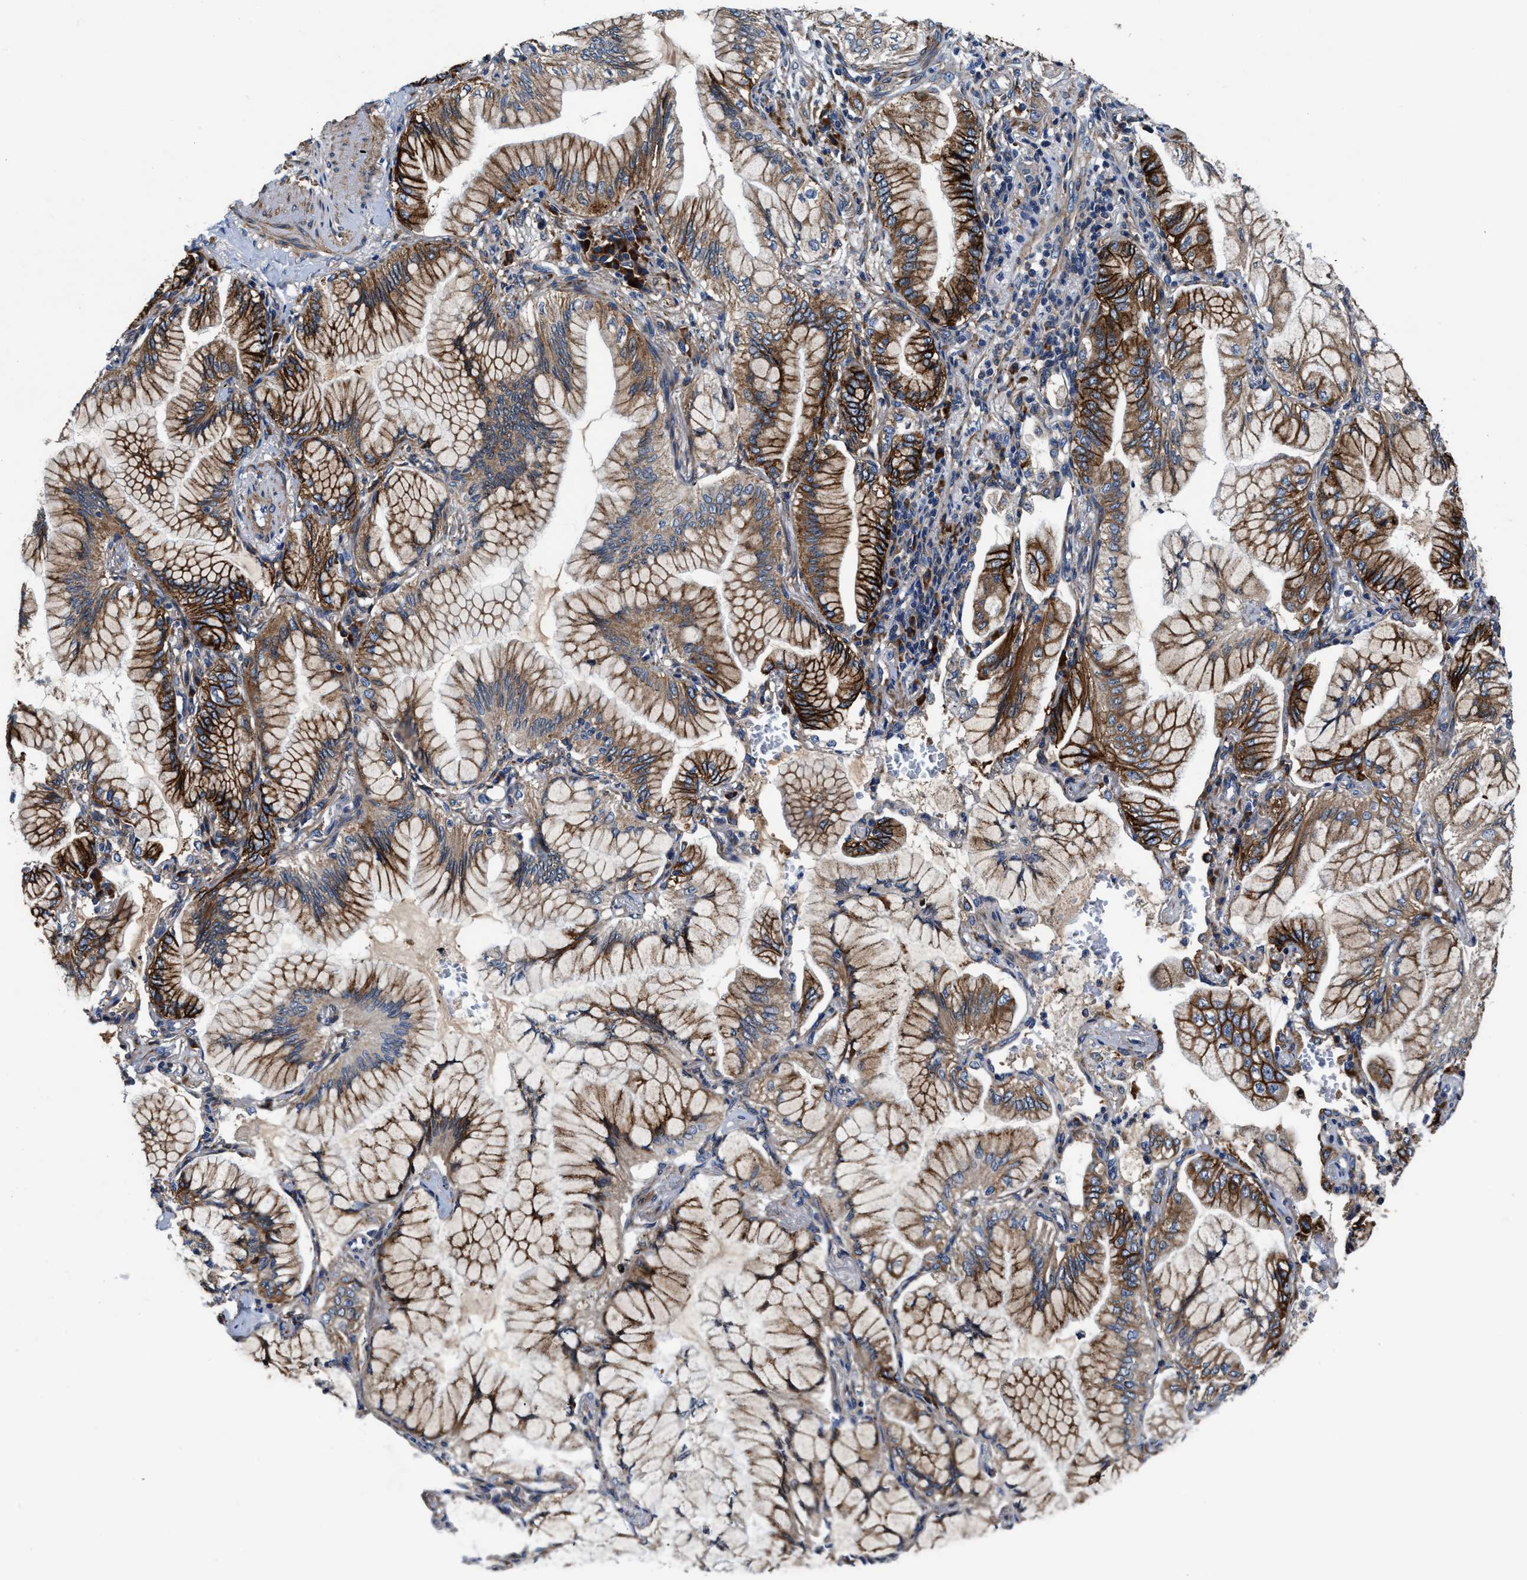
{"staining": {"intensity": "strong", "quantity": ">75%", "location": "cytoplasmic/membranous"}, "tissue": "lung cancer", "cell_type": "Tumor cells", "image_type": "cancer", "snomed": [{"axis": "morphology", "description": "Adenocarcinoma, NOS"}, {"axis": "topography", "description": "Lung"}], "caption": "High-power microscopy captured an immunohistochemistry (IHC) histopathology image of lung adenocarcinoma, revealing strong cytoplasmic/membranous expression in about >75% of tumor cells.", "gene": "SLC12A2", "patient": {"sex": "female", "age": 70}}